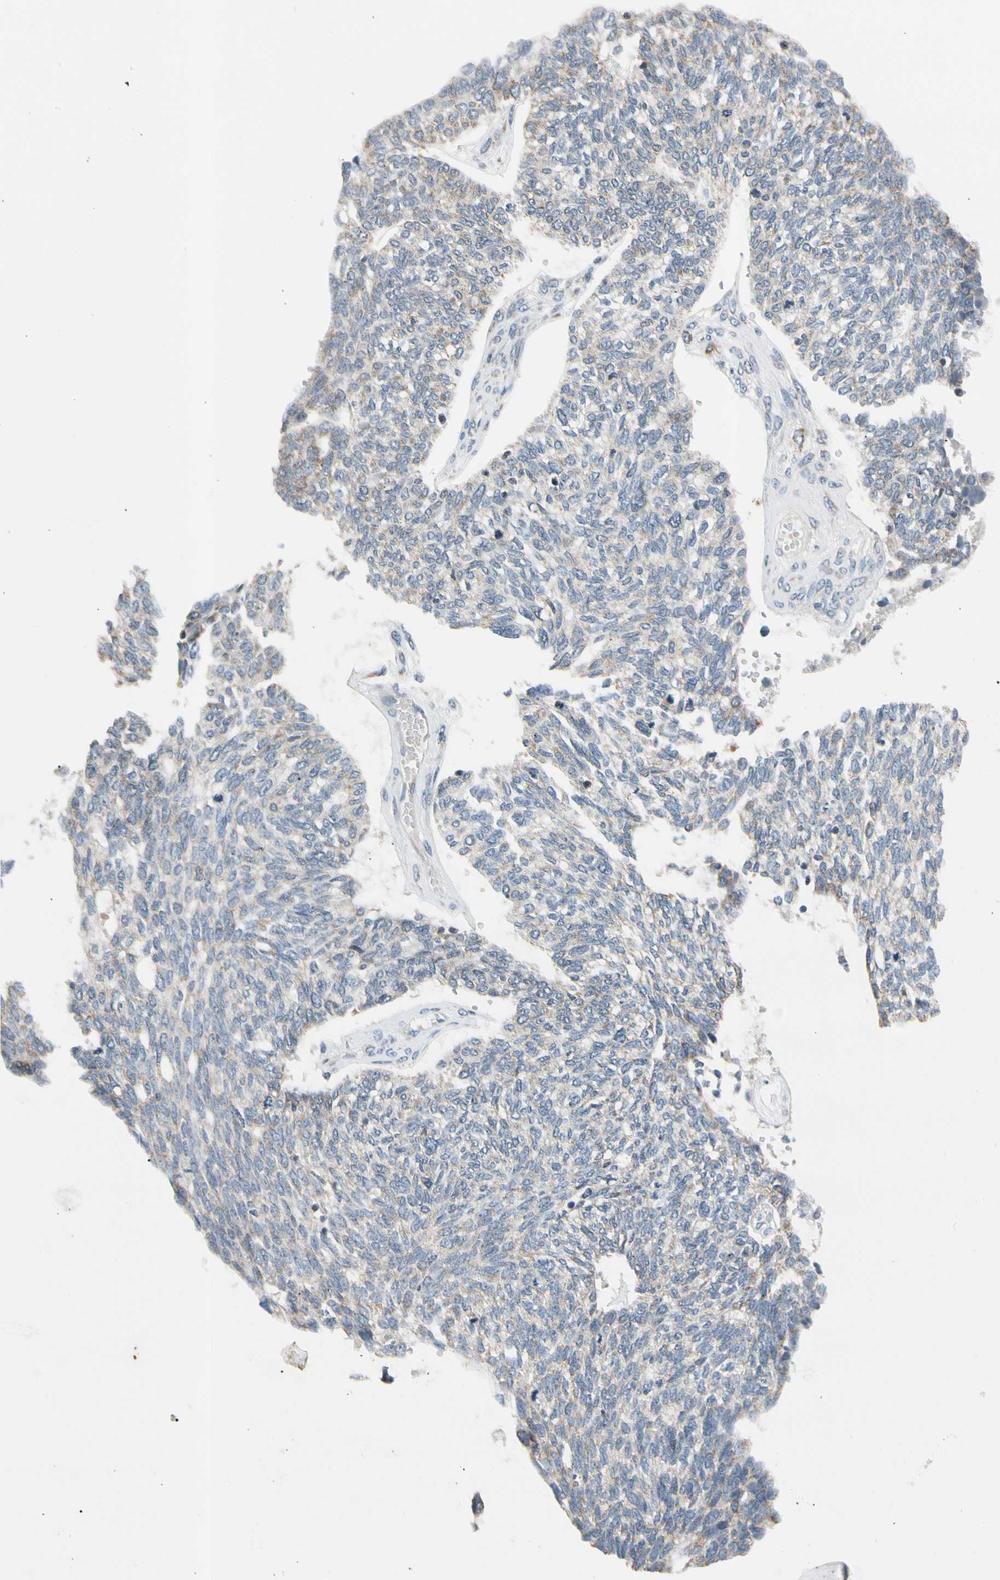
{"staining": {"intensity": "negative", "quantity": "none", "location": "none"}, "tissue": "ovarian cancer", "cell_type": "Tumor cells", "image_type": "cancer", "snomed": [{"axis": "morphology", "description": "Cystadenocarcinoma, serous, NOS"}, {"axis": "topography", "description": "Ovary"}], "caption": "The image demonstrates no significant expression in tumor cells of serous cystadenocarcinoma (ovarian).", "gene": "SOX30", "patient": {"sex": "female", "age": 79}}